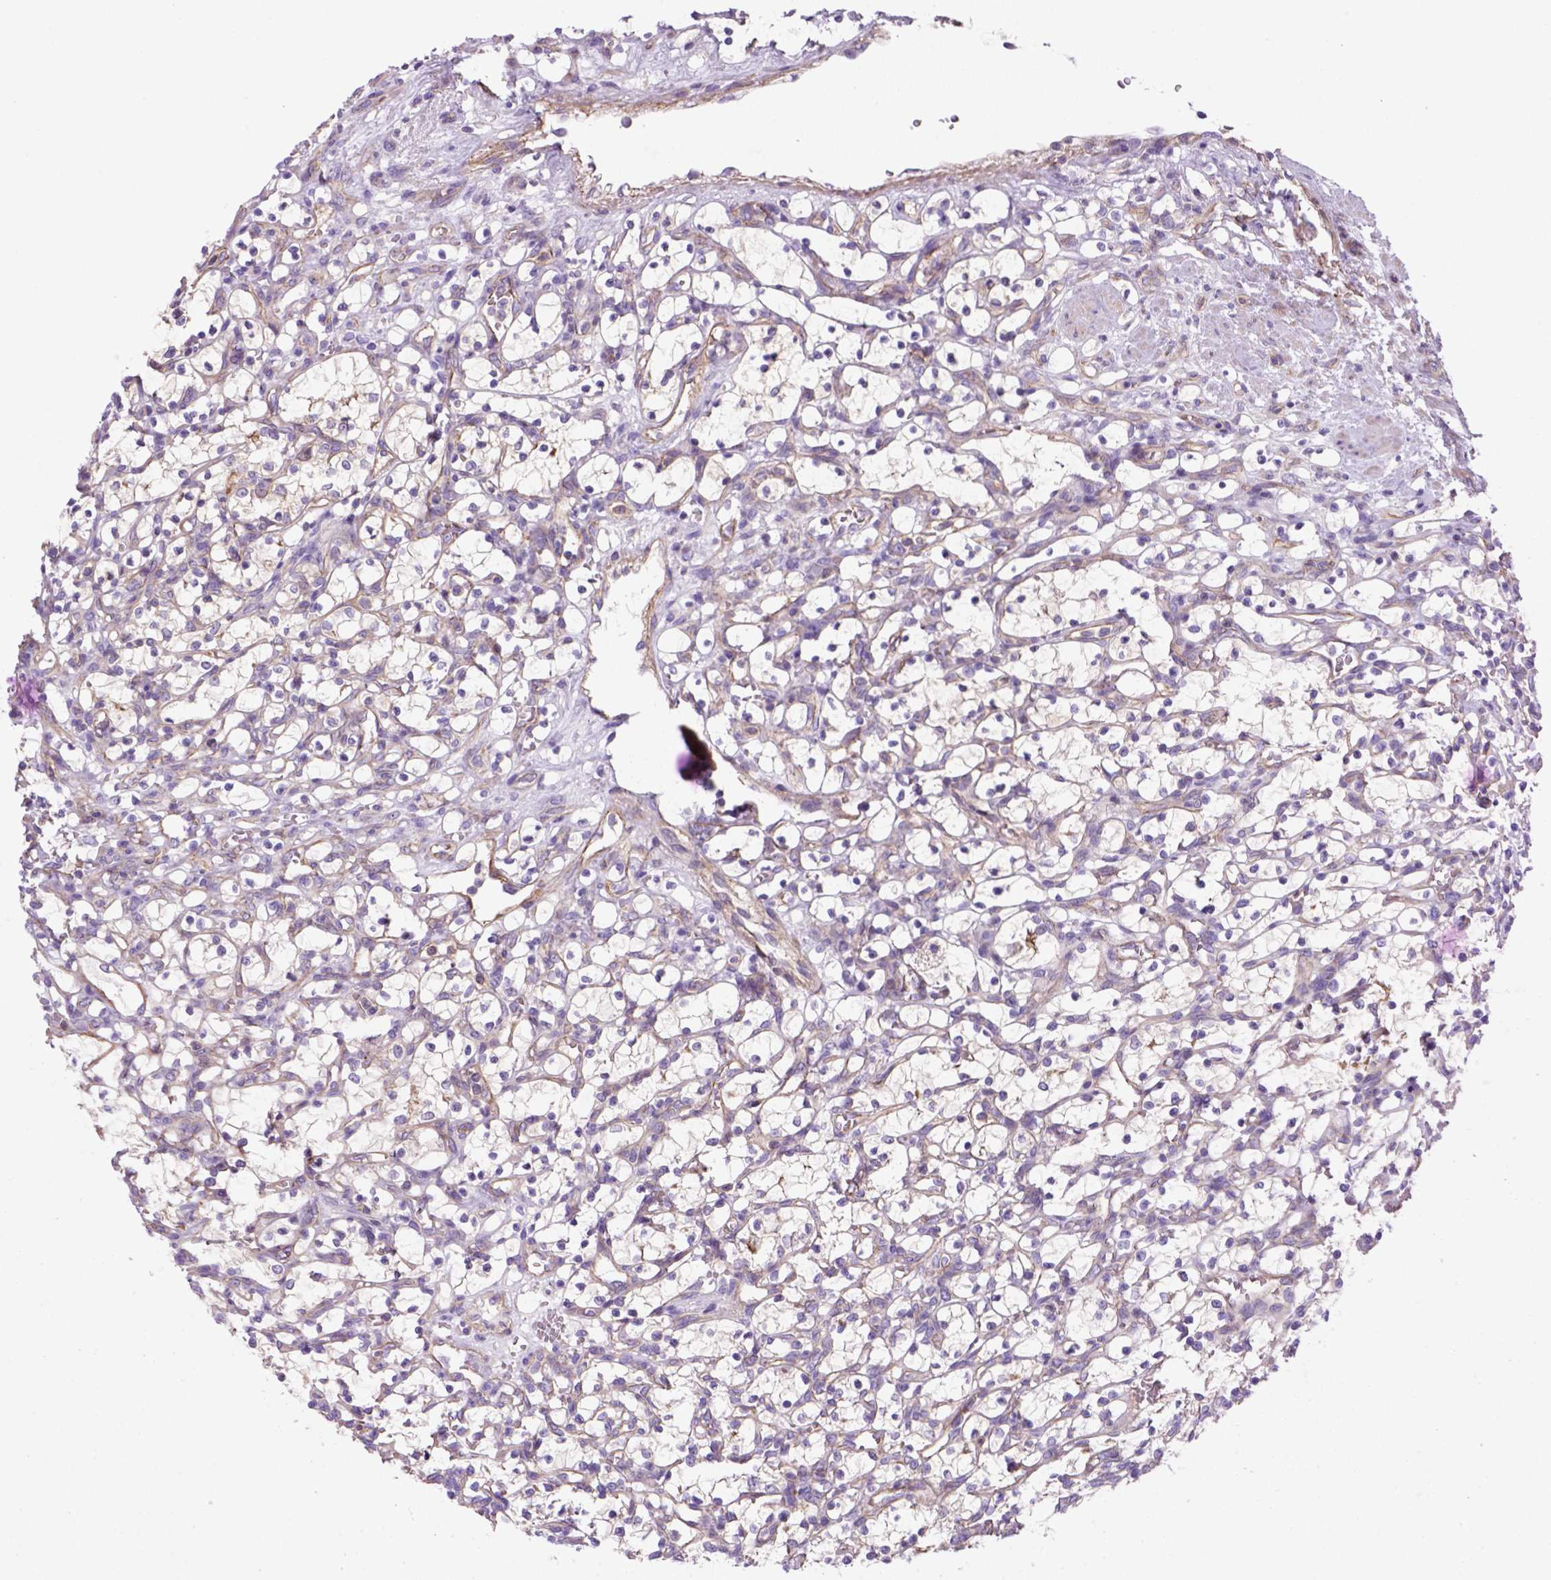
{"staining": {"intensity": "moderate", "quantity": "<25%", "location": "cytoplasmic/membranous"}, "tissue": "renal cancer", "cell_type": "Tumor cells", "image_type": "cancer", "snomed": [{"axis": "morphology", "description": "Adenocarcinoma, NOS"}, {"axis": "topography", "description": "Kidney"}], "caption": "Human renal cancer (adenocarcinoma) stained with a protein marker demonstrates moderate staining in tumor cells.", "gene": "PEX12", "patient": {"sex": "female", "age": 69}}